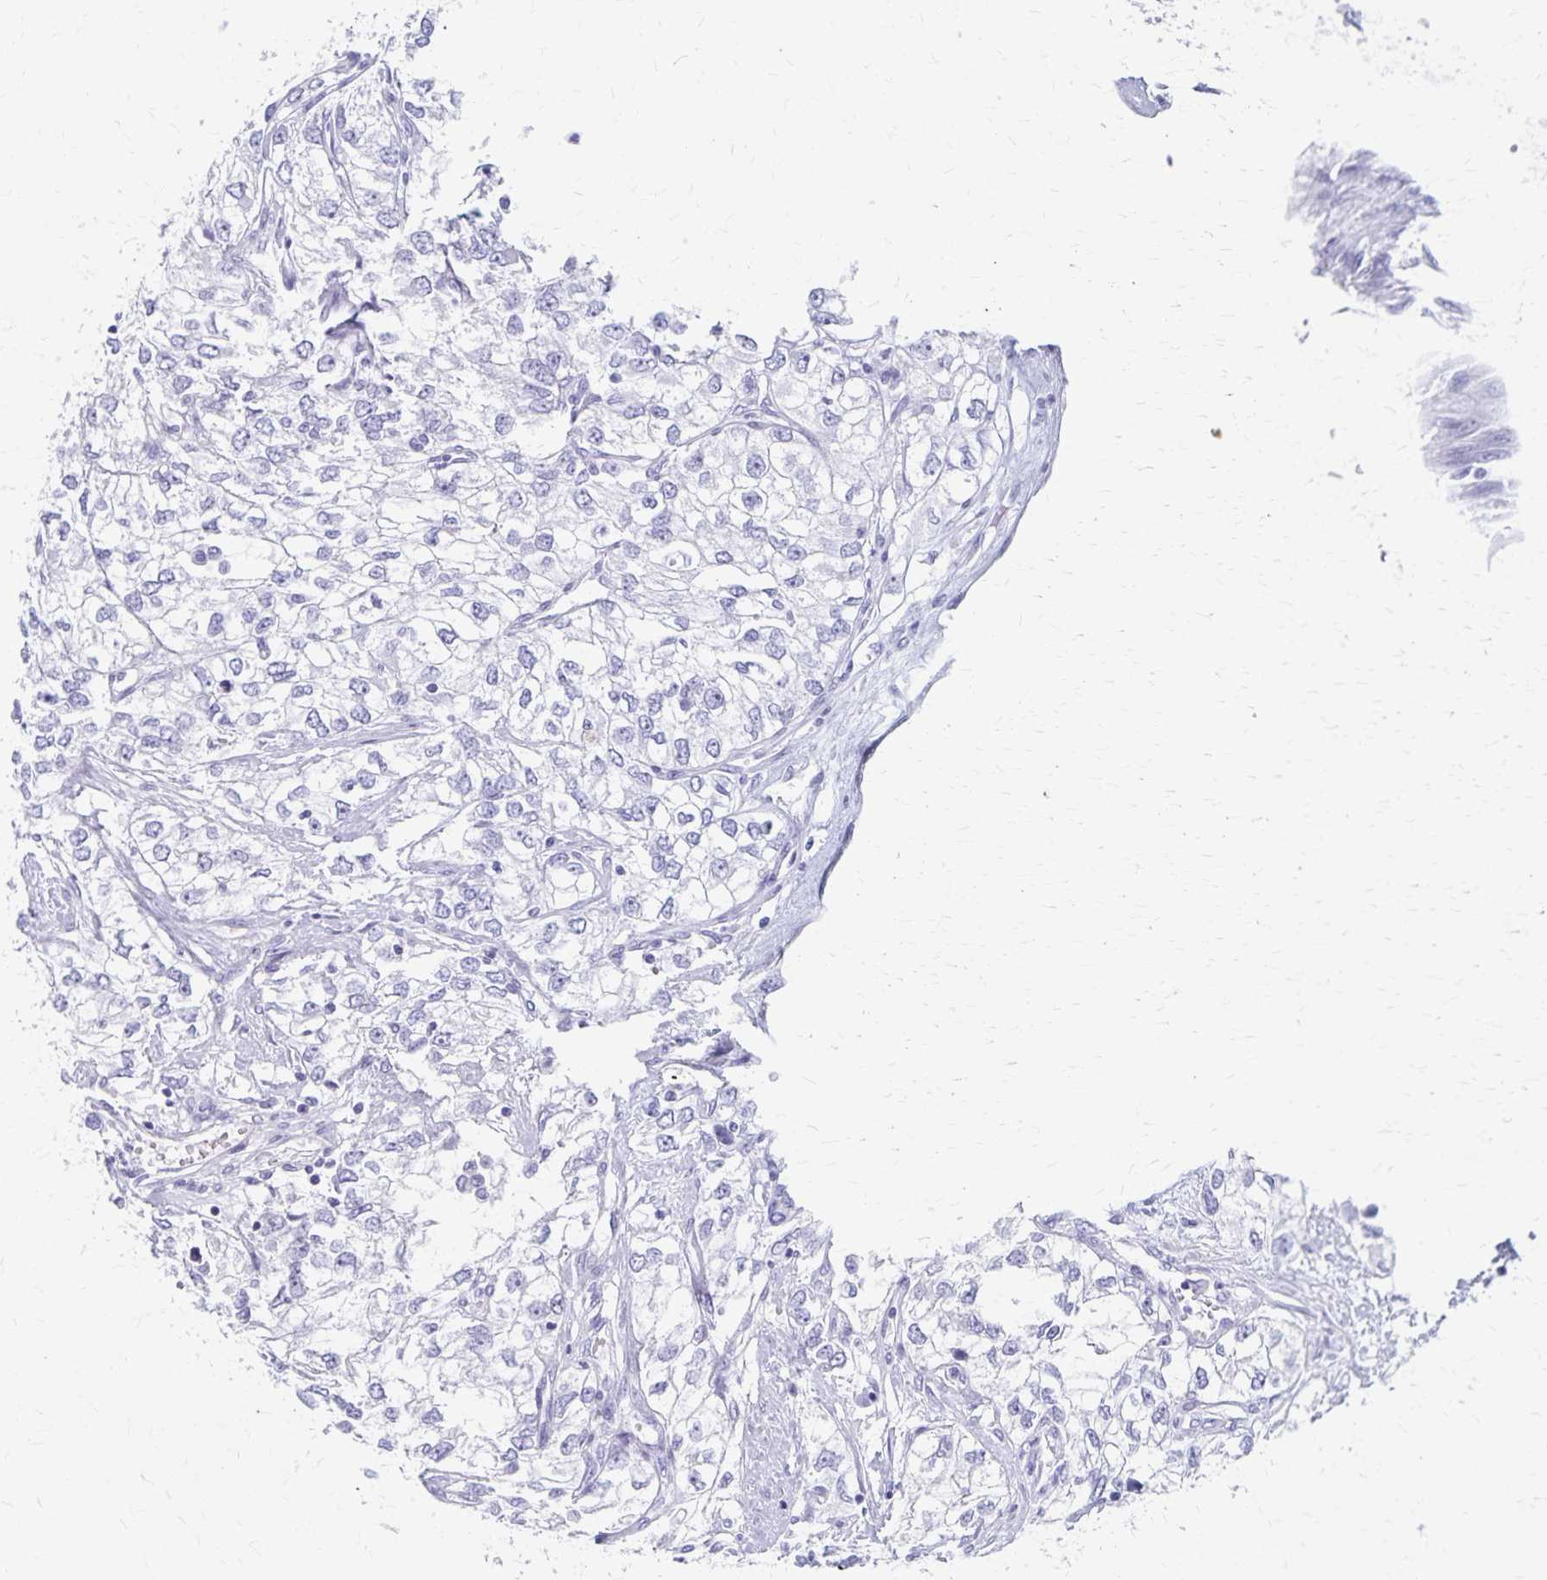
{"staining": {"intensity": "negative", "quantity": "none", "location": "none"}, "tissue": "renal cancer", "cell_type": "Tumor cells", "image_type": "cancer", "snomed": [{"axis": "morphology", "description": "Adenocarcinoma, NOS"}, {"axis": "topography", "description": "Kidney"}], "caption": "DAB (3,3'-diaminobenzidine) immunohistochemical staining of human renal cancer (adenocarcinoma) reveals no significant expression in tumor cells.", "gene": "GPBAR1", "patient": {"sex": "female", "age": 59}}